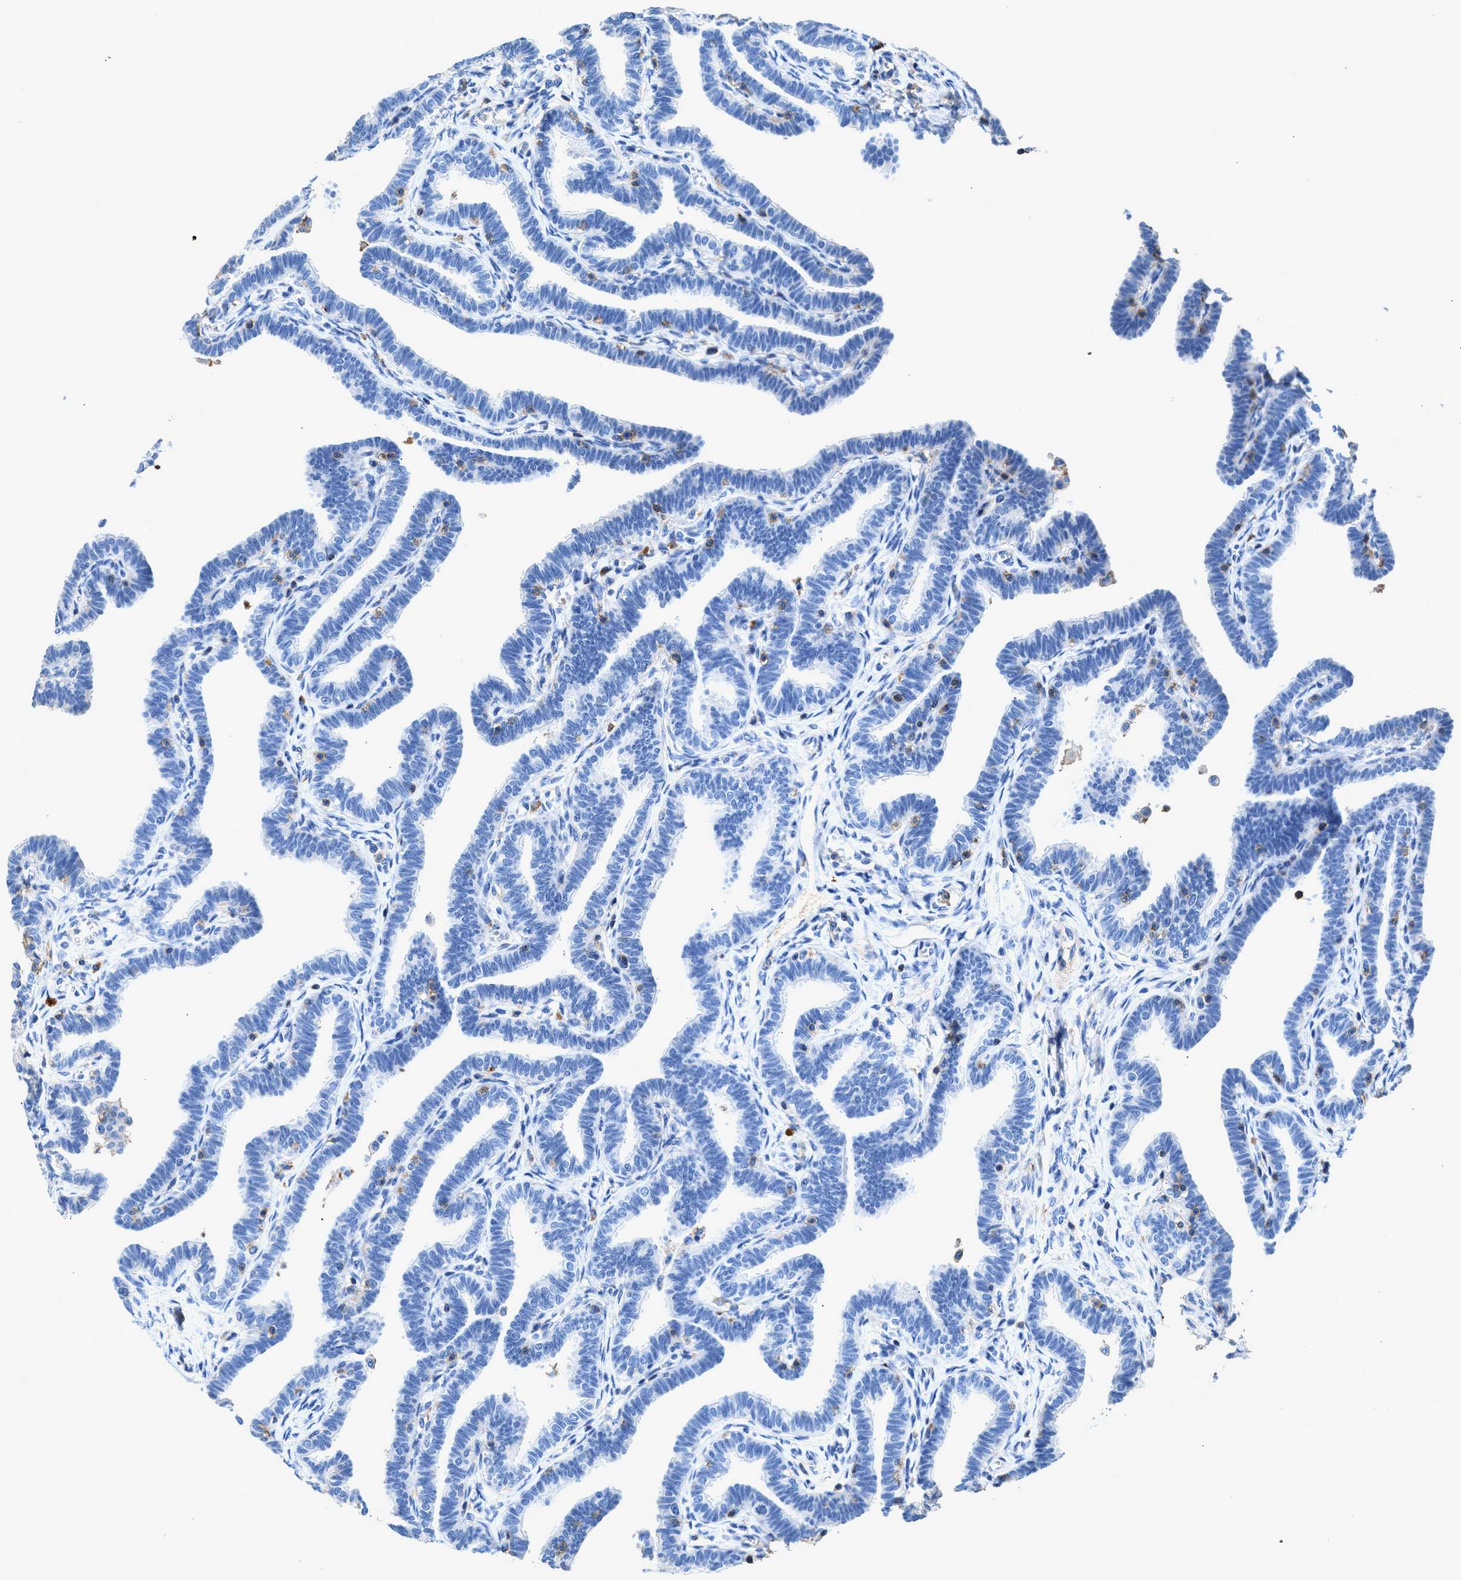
{"staining": {"intensity": "negative", "quantity": "none", "location": "none"}, "tissue": "fallopian tube", "cell_type": "Glandular cells", "image_type": "normal", "snomed": [{"axis": "morphology", "description": "Normal tissue, NOS"}, {"axis": "topography", "description": "Fallopian tube"}, {"axis": "topography", "description": "Ovary"}], "caption": "Glandular cells show no significant protein expression in unremarkable fallopian tube. (Stains: DAB immunohistochemistry (IHC) with hematoxylin counter stain, Microscopy: brightfield microscopy at high magnification).", "gene": "KCNQ4", "patient": {"sex": "female", "age": 23}}